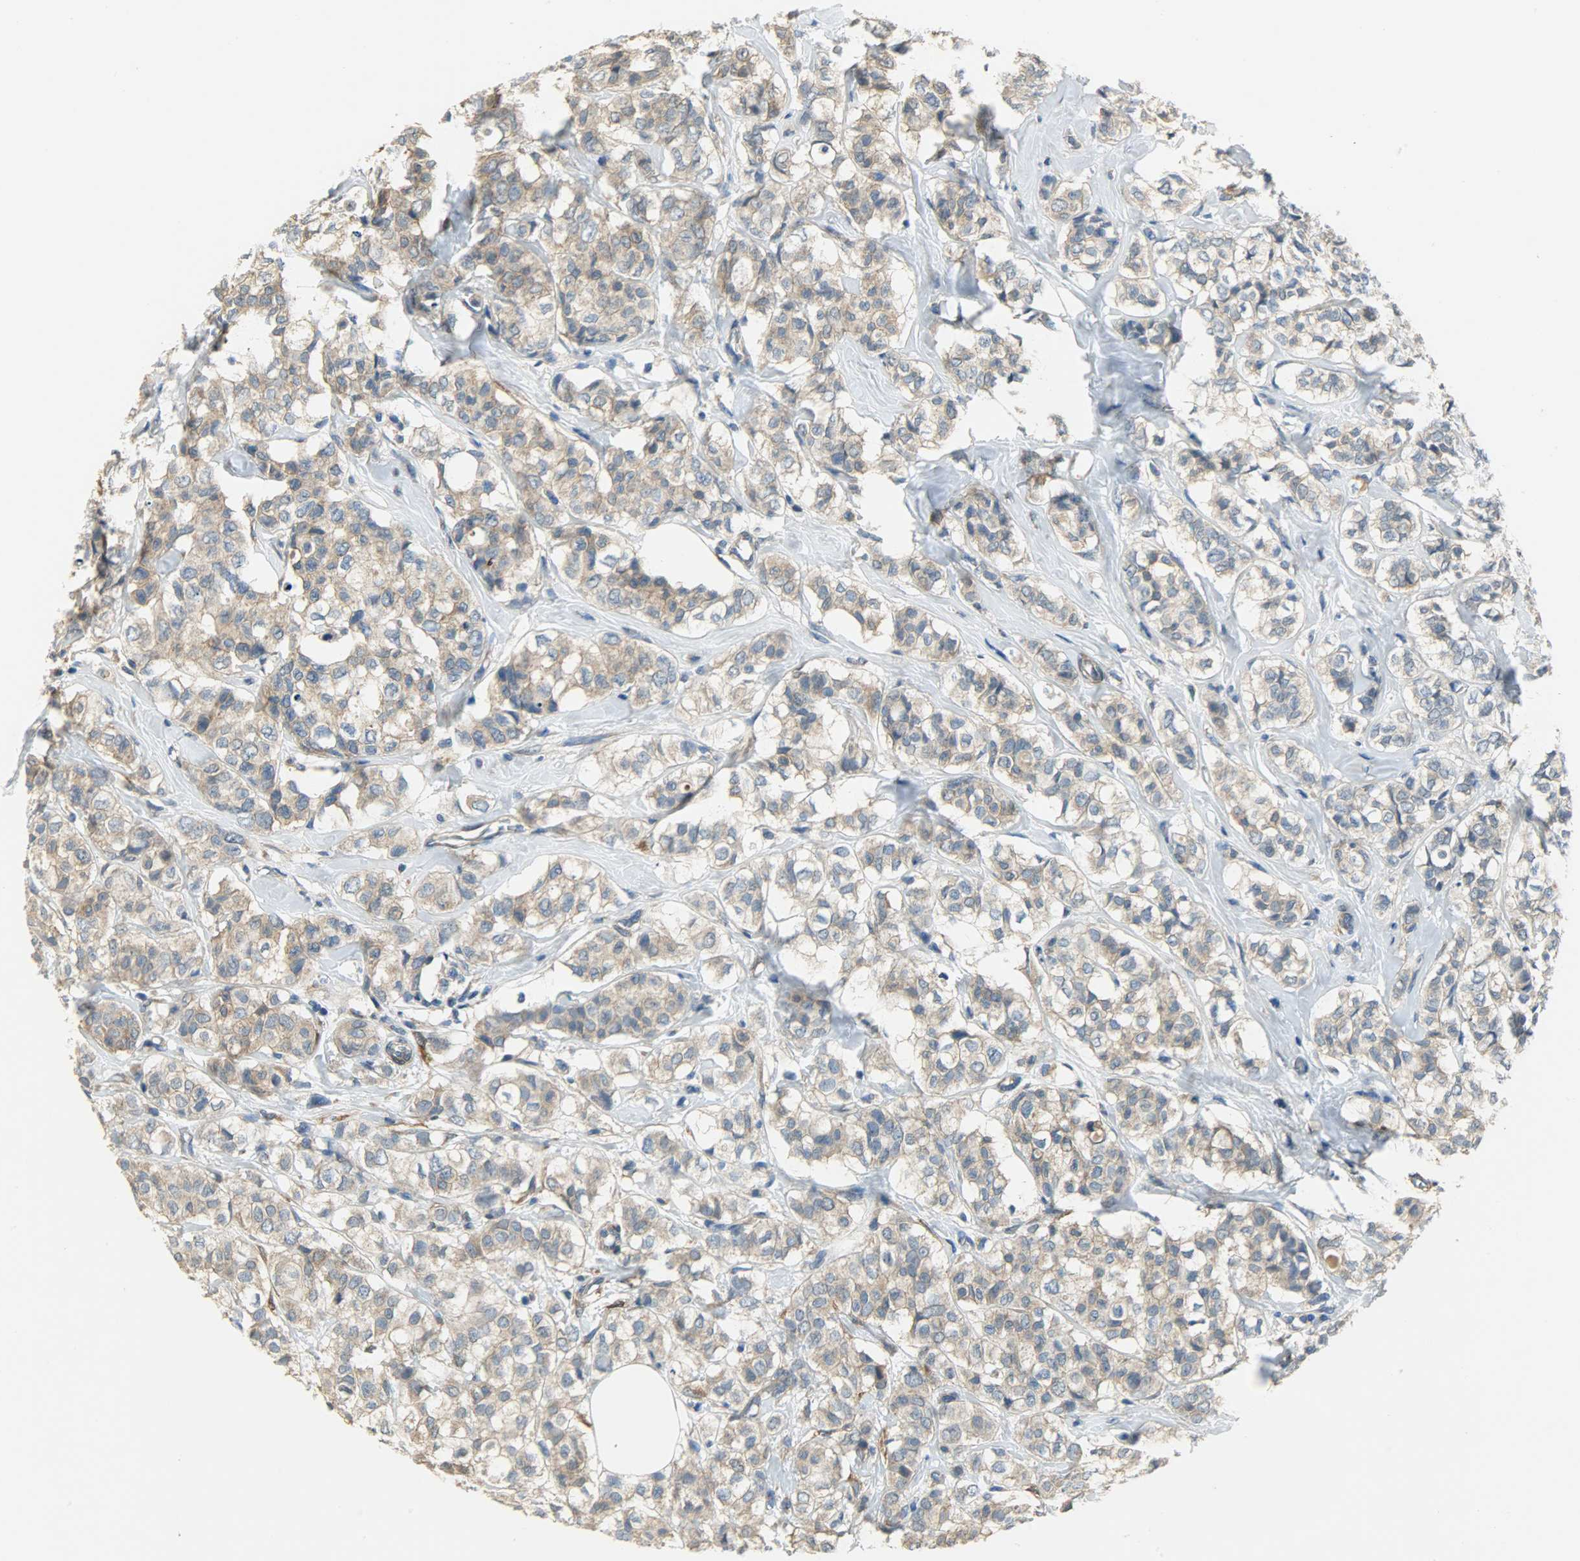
{"staining": {"intensity": "moderate", "quantity": ">75%", "location": "cytoplasmic/membranous"}, "tissue": "breast cancer", "cell_type": "Tumor cells", "image_type": "cancer", "snomed": [{"axis": "morphology", "description": "Lobular carcinoma"}, {"axis": "topography", "description": "Breast"}], "caption": "Protein expression analysis of human lobular carcinoma (breast) reveals moderate cytoplasmic/membranous staining in about >75% of tumor cells.", "gene": "C1orf198", "patient": {"sex": "female", "age": 60}}